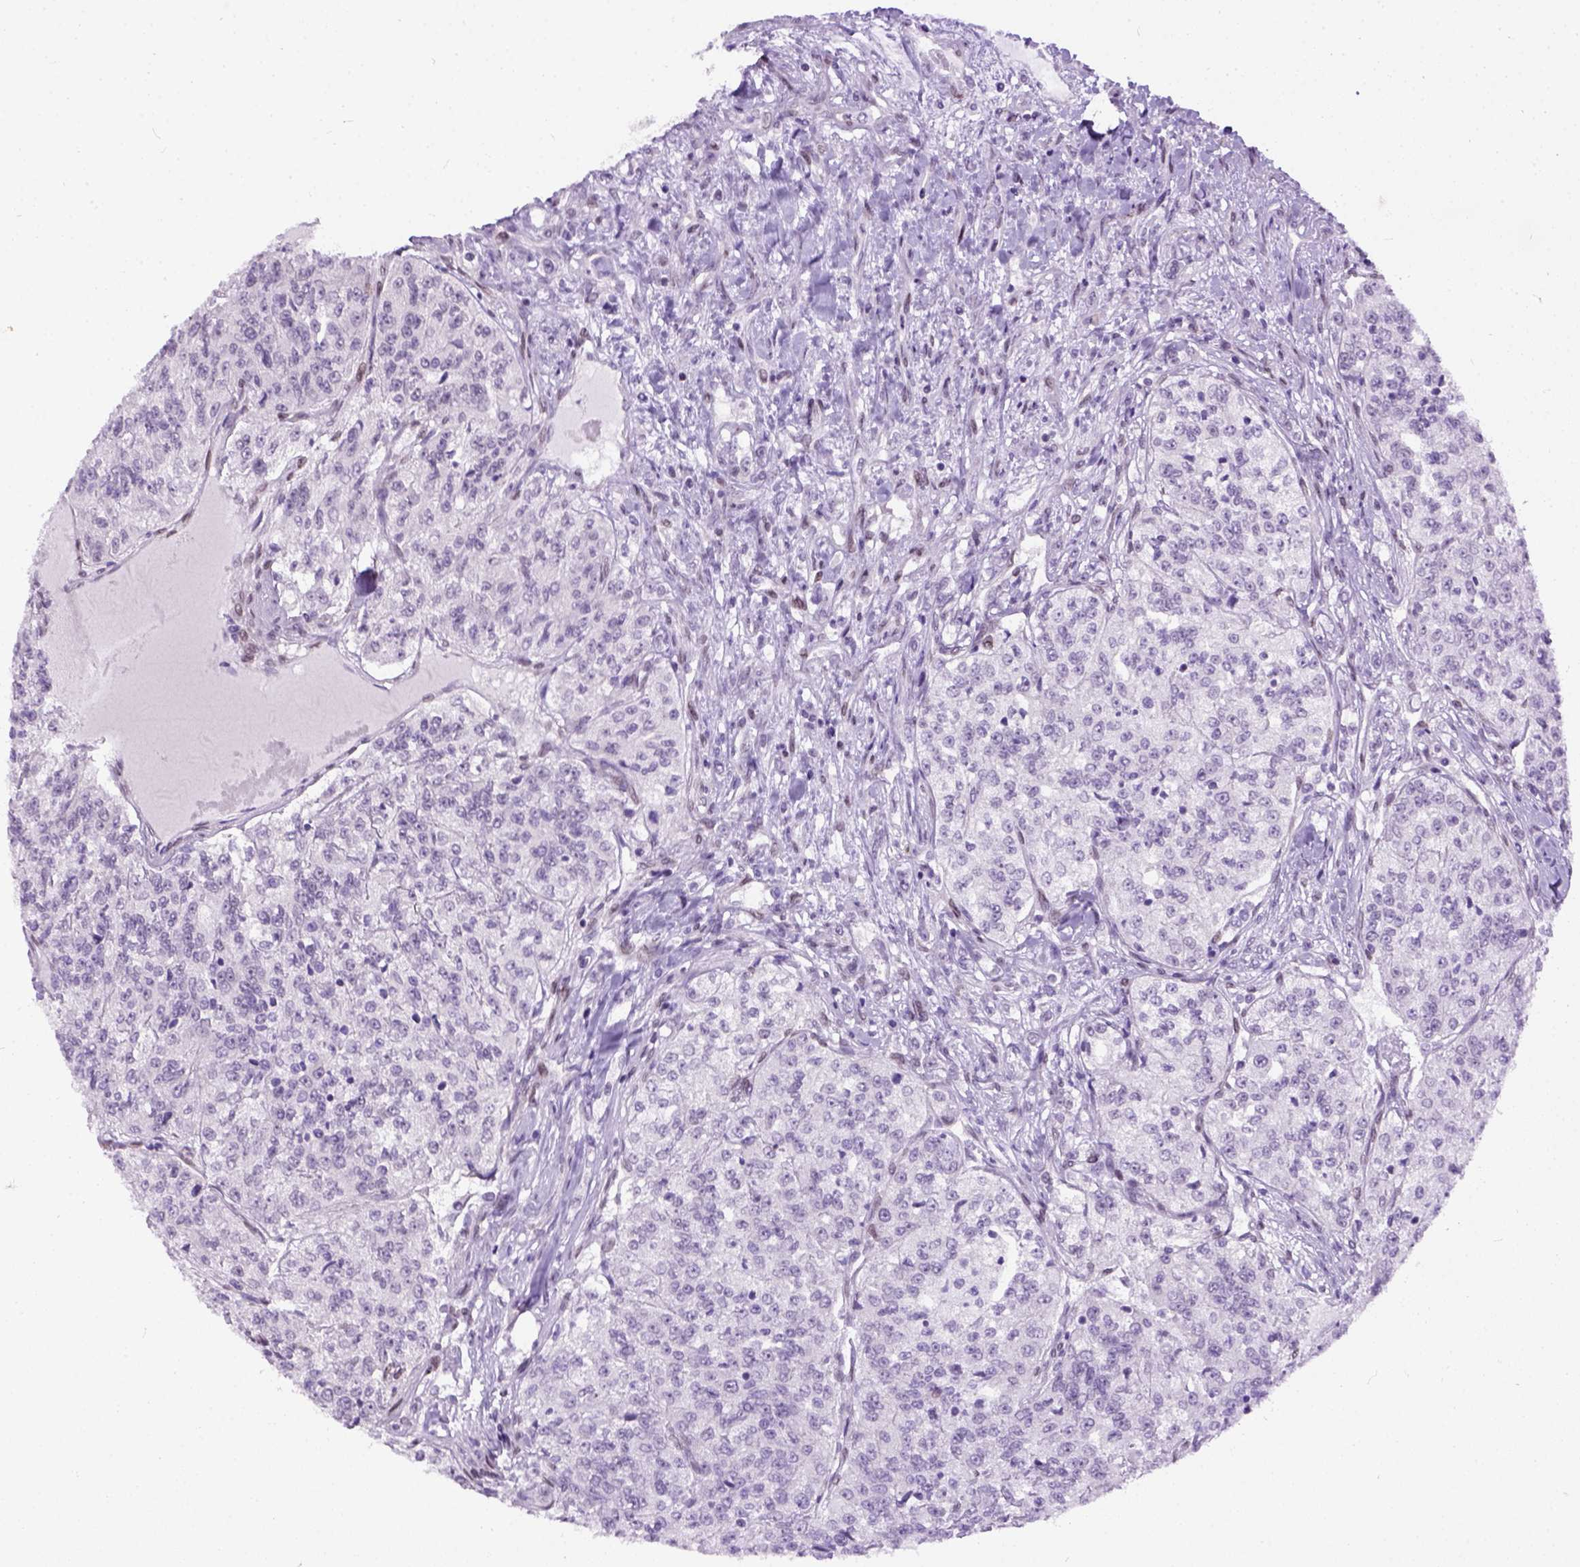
{"staining": {"intensity": "negative", "quantity": "none", "location": "none"}, "tissue": "renal cancer", "cell_type": "Tumor cells", "image_type": "cancer", "snomed": [{"axis": "morphology", "description": "Adenocarcinoma, NOS"}, {"axis": "topography", "description": "Kidney"}], "caption": "Tumor cells show no significant staining in adenocarcinoma (renal). (DAB (3,3'-diaminobenzidine) immunohistochemistry (IHC), high magnification).", "gene": "FAM184B", "patient": {"sex": "female", "age": 63}}